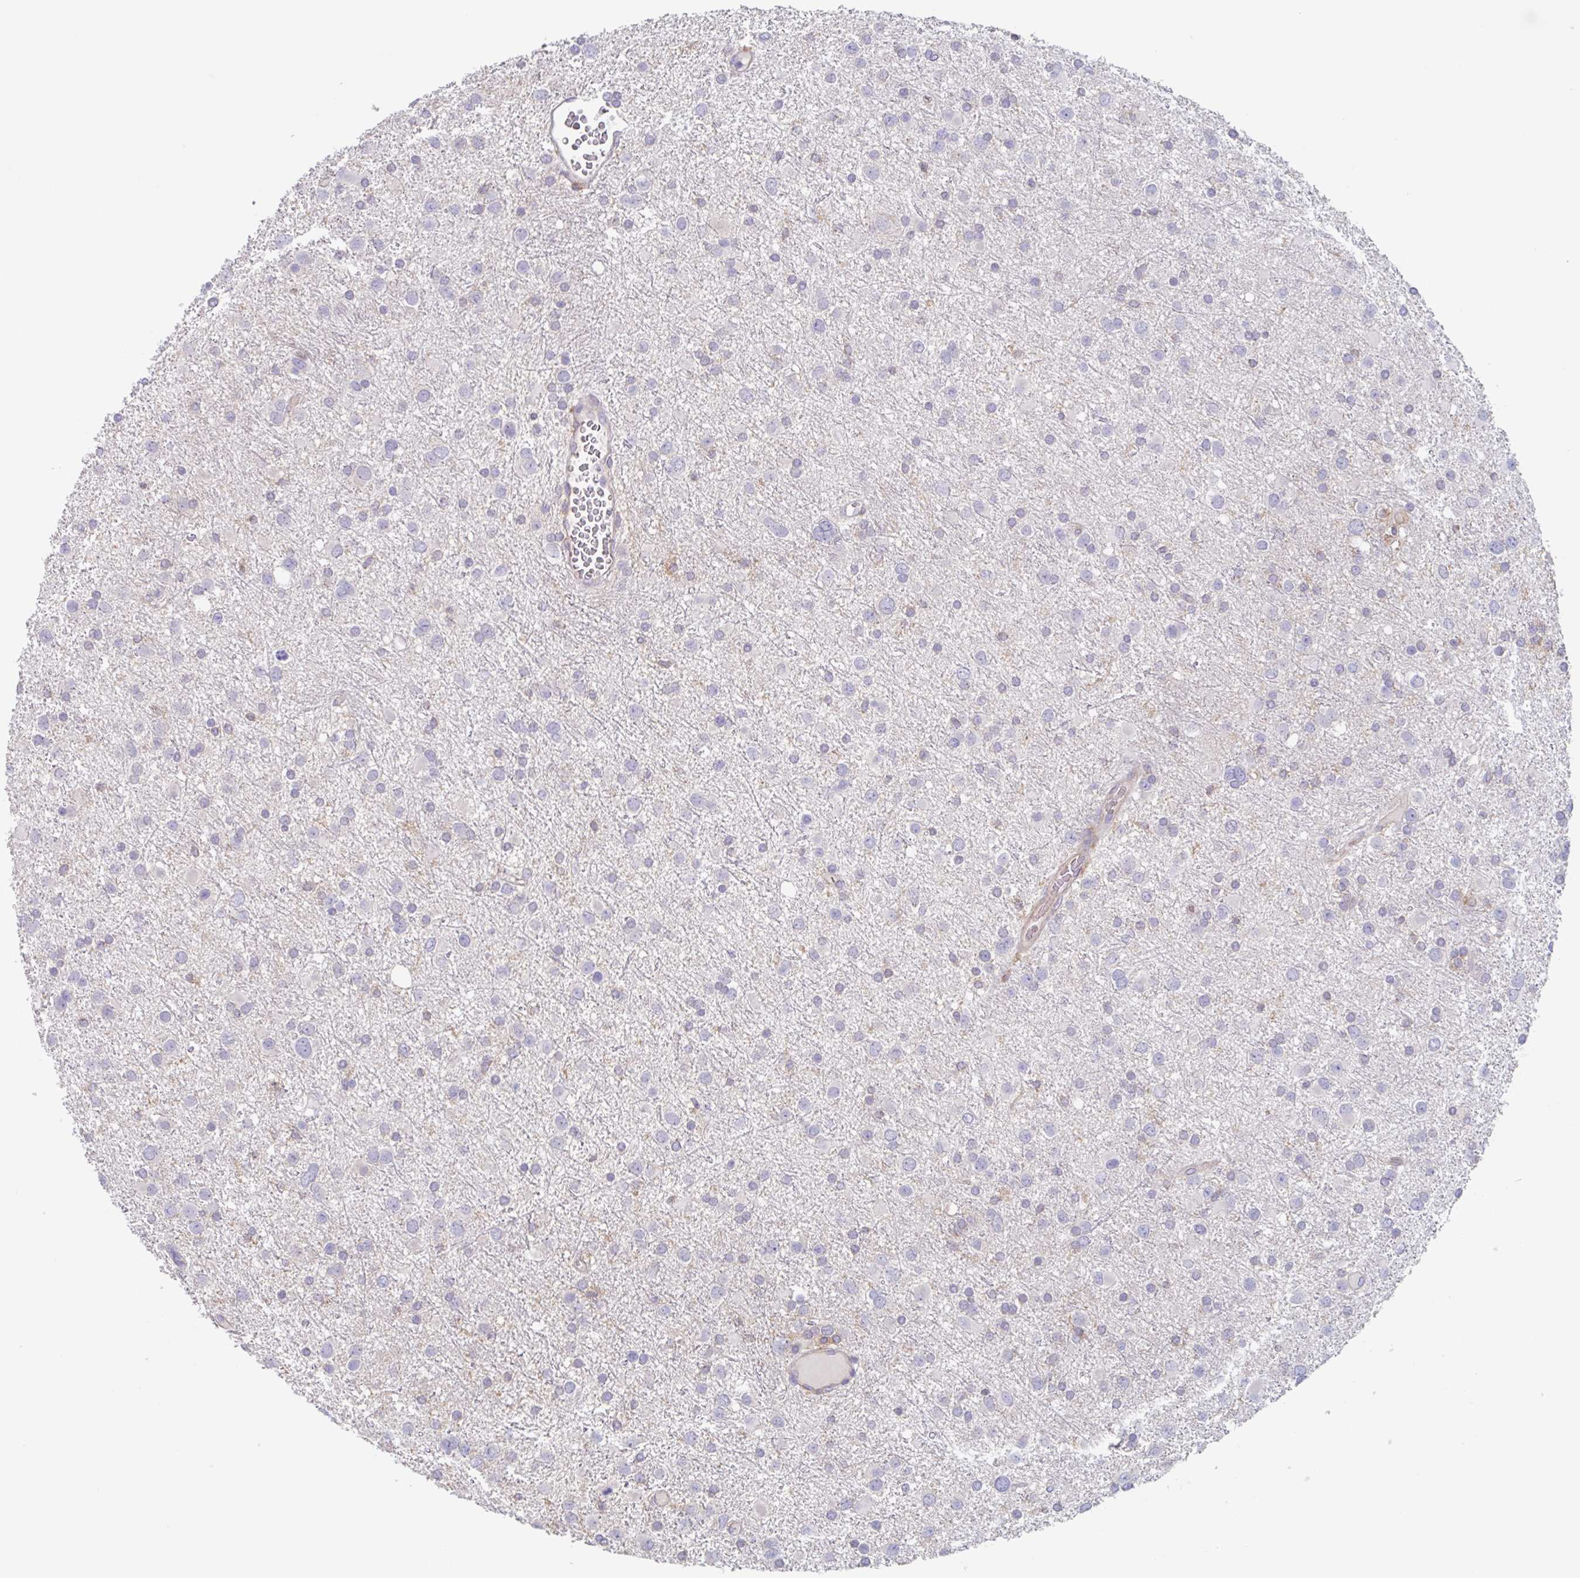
{"staining": {"intensity": "negative", "quantity": "none", "location": "none"}, "tissue": "glioma", "cell_type": "Tumor cells", "image_type": "cancer", "snomed": [{"axis": "morphology", "description": "Glioma, malignant, Low grade"}, {"axis": "topography", "description": "Brain"}], "caption": "IHC of human glioma exhibits no expression in tumor cells.", "gene": "EHD4", "patient": {"sex": "female", "age": 32}}